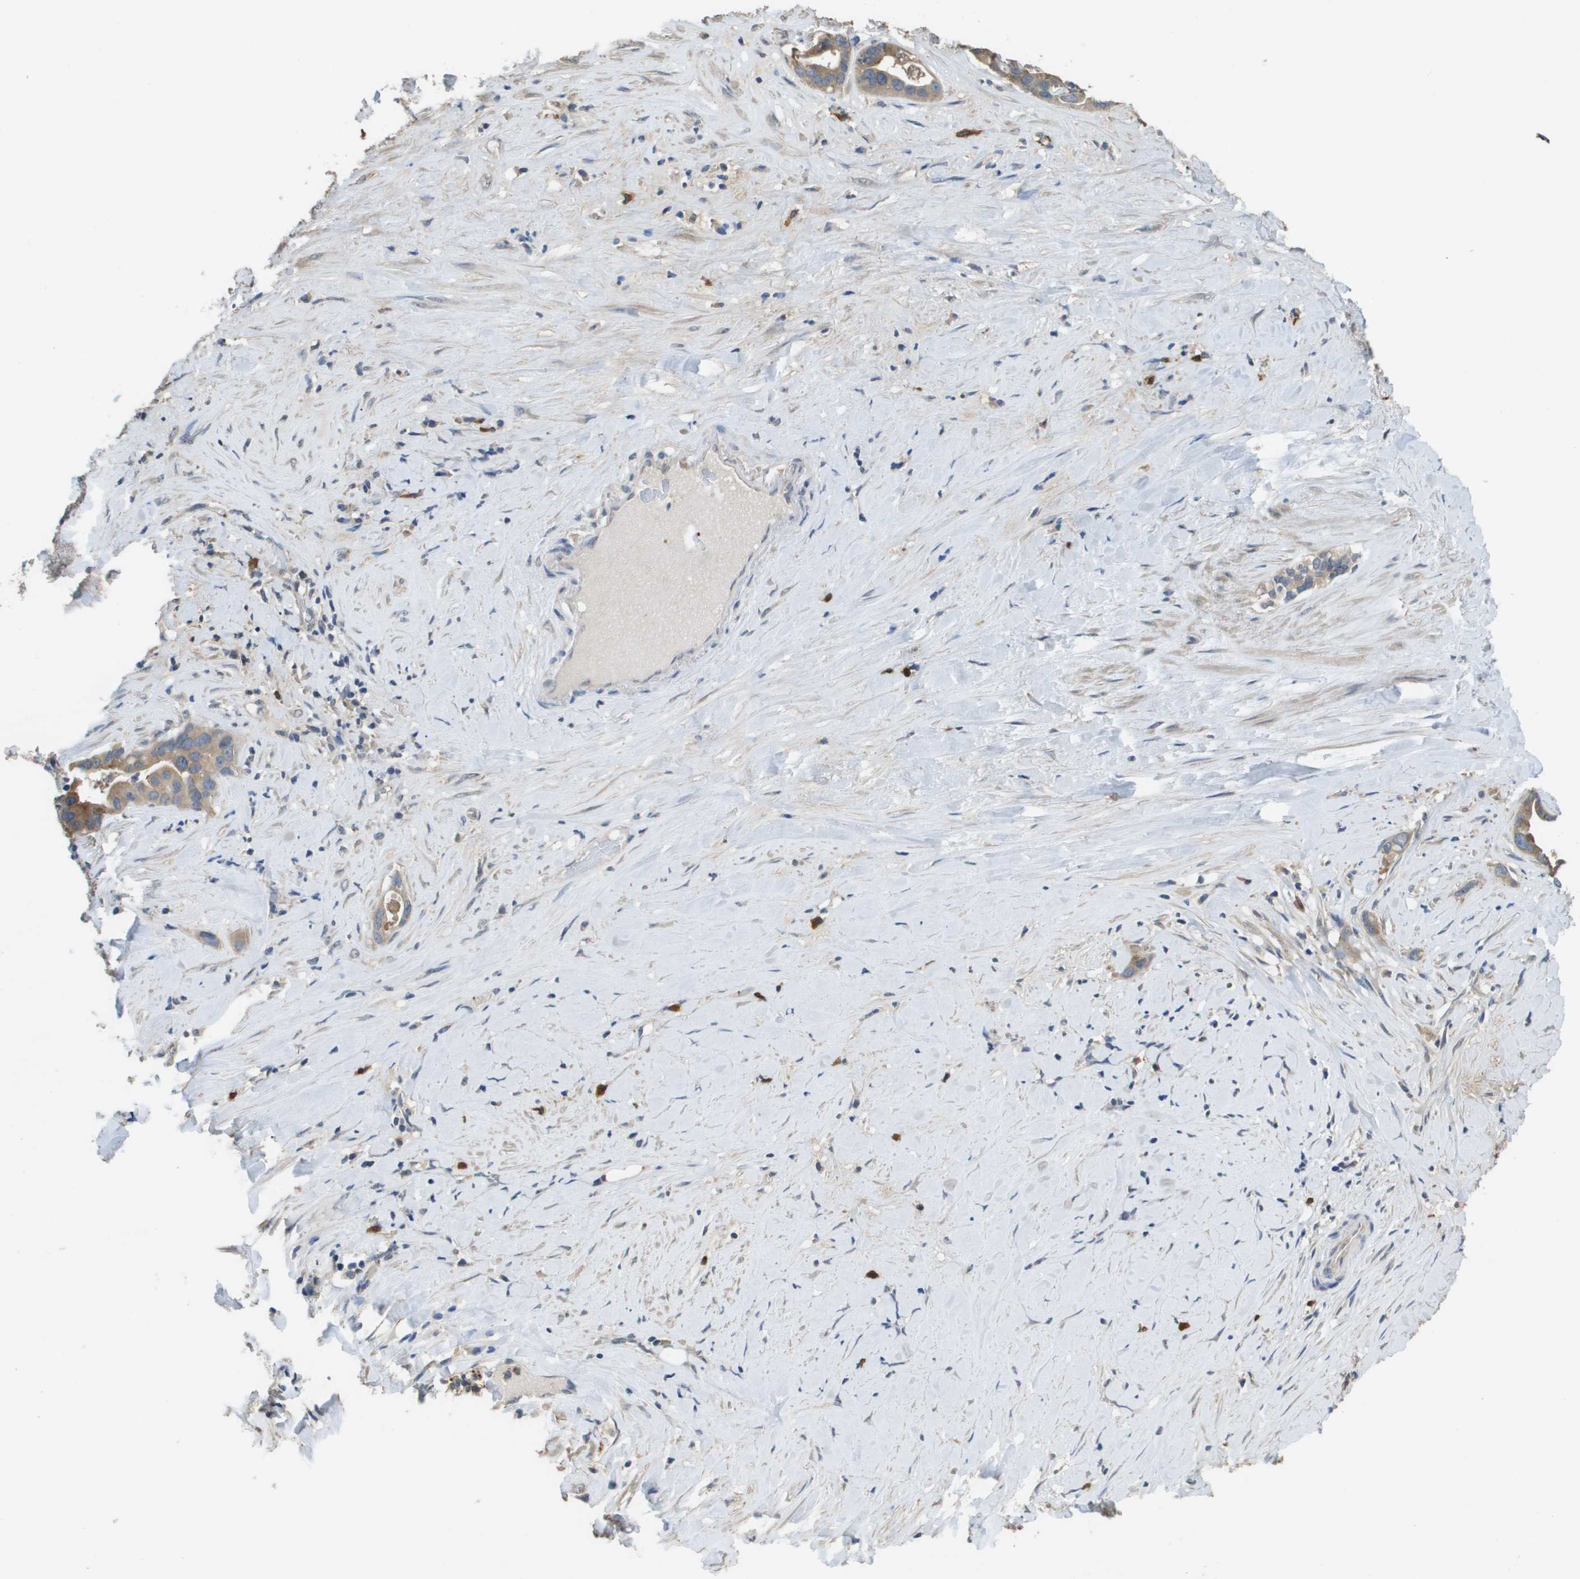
{"staining": {"intensity": "moderate", "quantity": ">75%", "location": "cytoplasmic/membranous"}, "tissue": "liver cancer", "cell_type": "Tumor cells", "image_type": "cancer", "snomed": [{"axis": "morphology", "description": "Cholangiocarcinoma"}, {"axis": "topography", "description": "Liver"}], "caption": "A medium amount of moderate cytoplasmic/membranous expression is identified in approximately >75% of tumor cells in liver cancer (cholangiocarcinoma) tissue.", "gene": "RAB27B", "patient": {"sex": "female", "age": 65}}